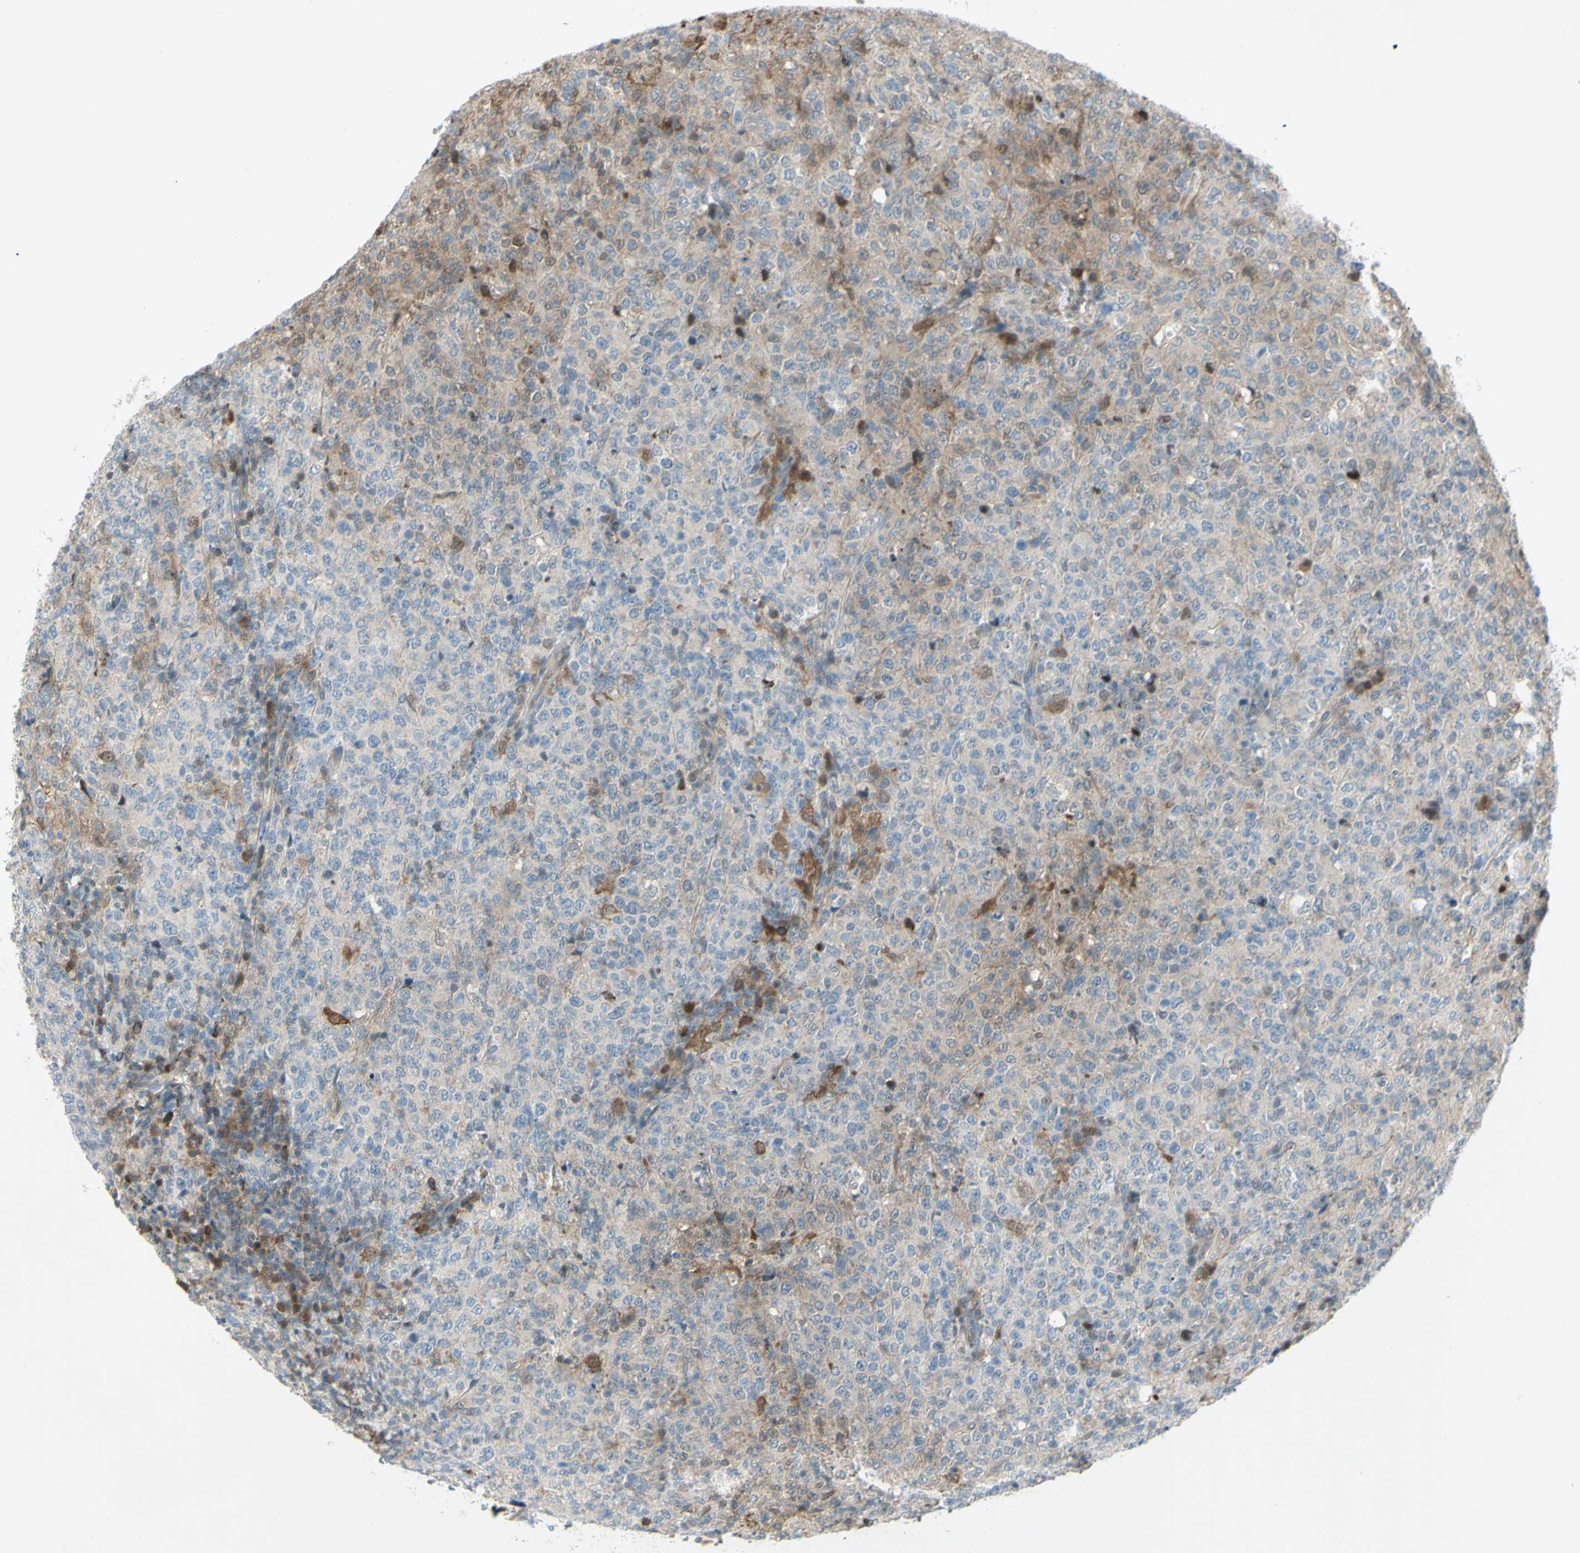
{"staining": {"intensity": "weak", "quantity": "<25%", "location": "cytoplasmic/membranous"}, "tissue": "lymphoma", "cell_type": "Tumor cells", "image_type": "cancer", "snomed": [{"axis": "morphology", "description": "Malignant lymphoma, non-Hodgkin's type, High grade"}, {"axis": "topography", "description": "Tonsil"}], "caption": "Human lymphoma stained for a protein using immunohistochemistry (IHC) demonstrates no staining in tumor cells.", "gene": "C1orf159", "patient": {"sex": "female", "age": 36}}